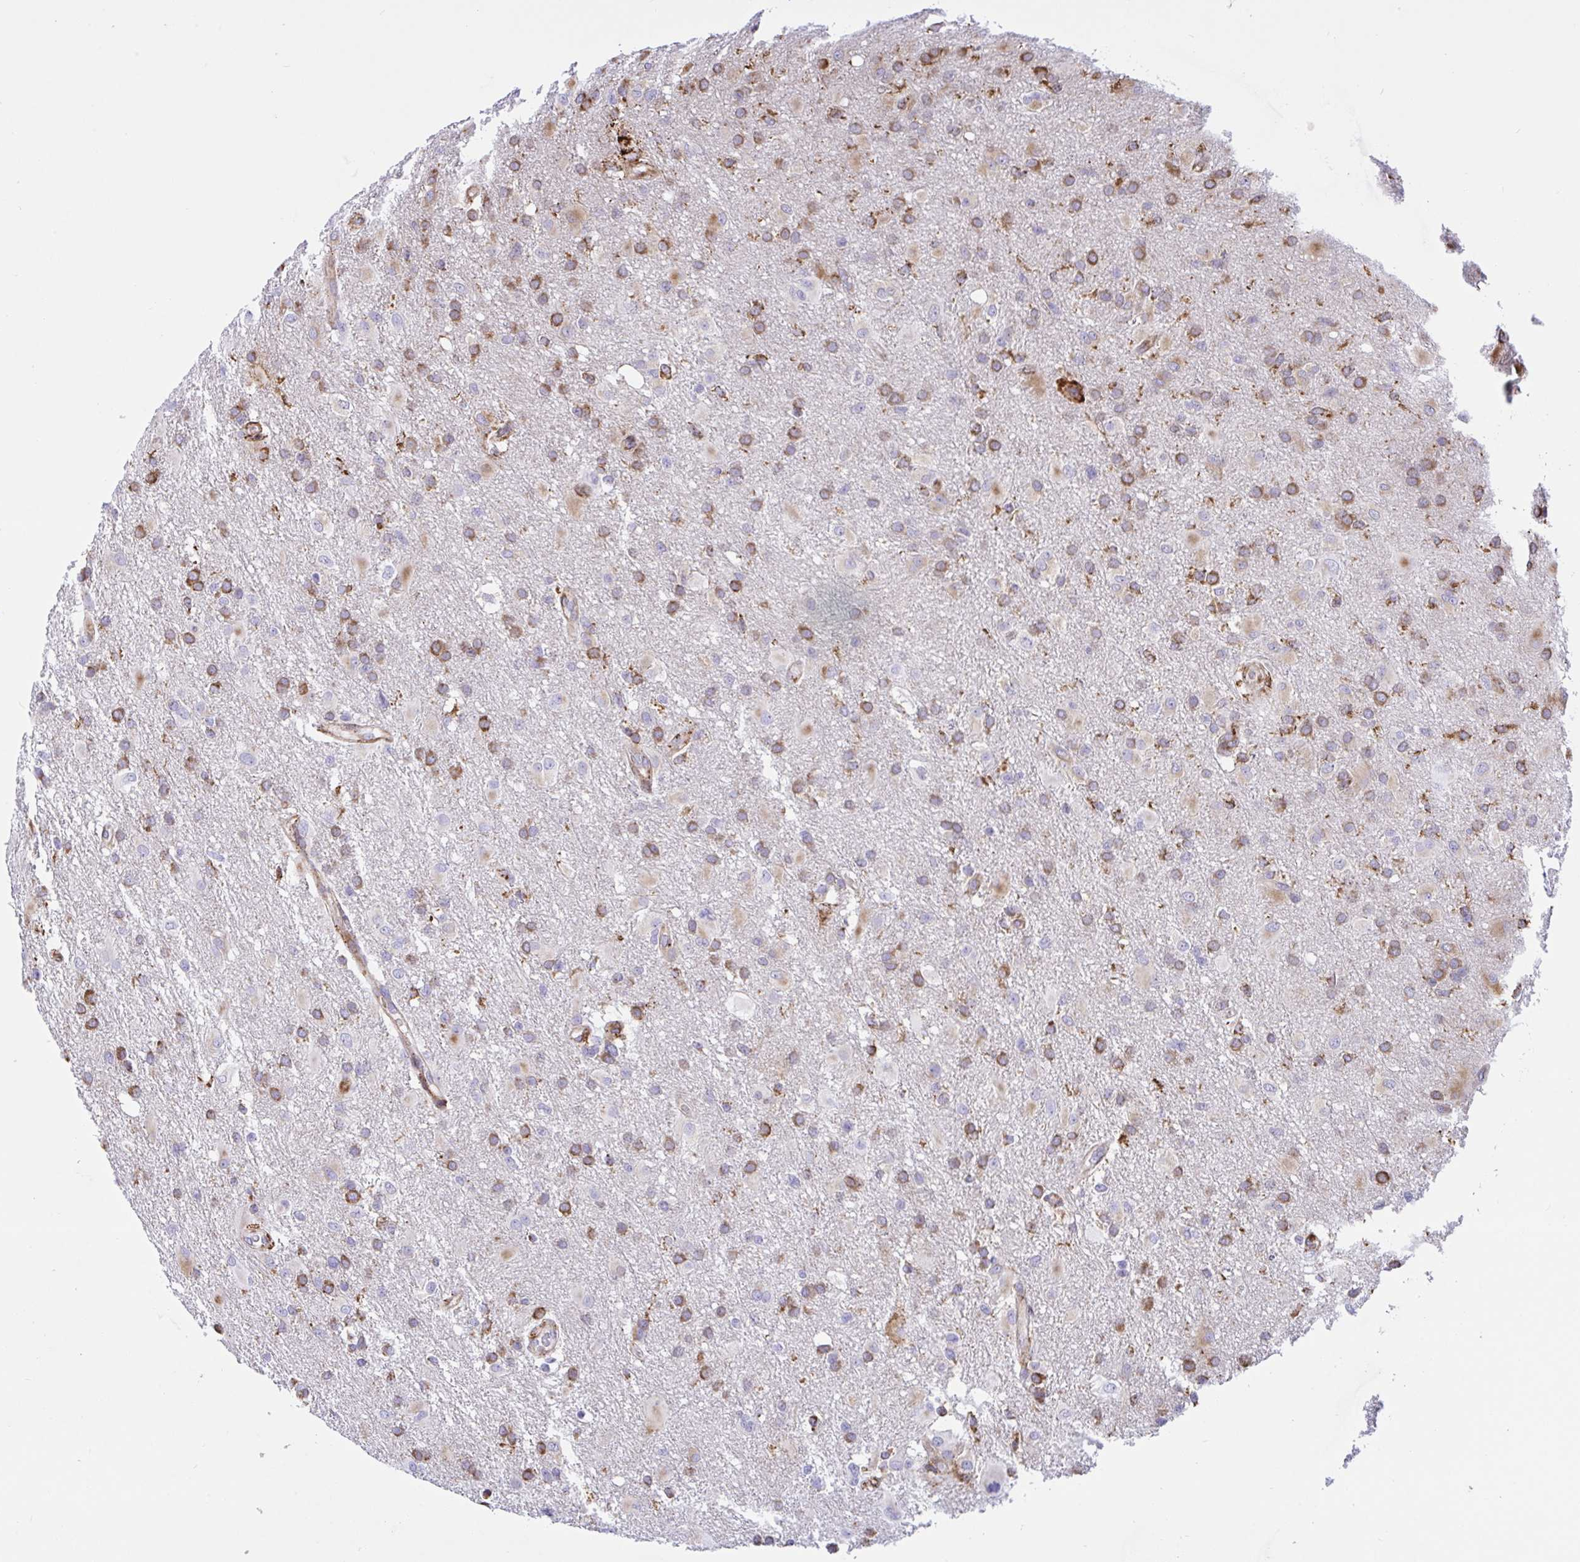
{"staining": {"intensity": "moderate", "quantity": "25%-75%", "location": "cytoplasmic/membranous"}, "tissue": "glioma", "cell_type": "Tumor cells", "image_type": "cancer", "snomed": [{"axis": "morphology", "description": "Glioma, malignant, High grade"}, {"axis": "topography", "description": "Brain"}], "caption": "Malignant glioma (high-grade) was stained to show a protein in brown. There is medium levels of moderate cytoplasmic/membranous expression in approximately 25%-75% of tumor cells.", "gene": "CLGN", "patient": {"sex": "male", "age": 53}}